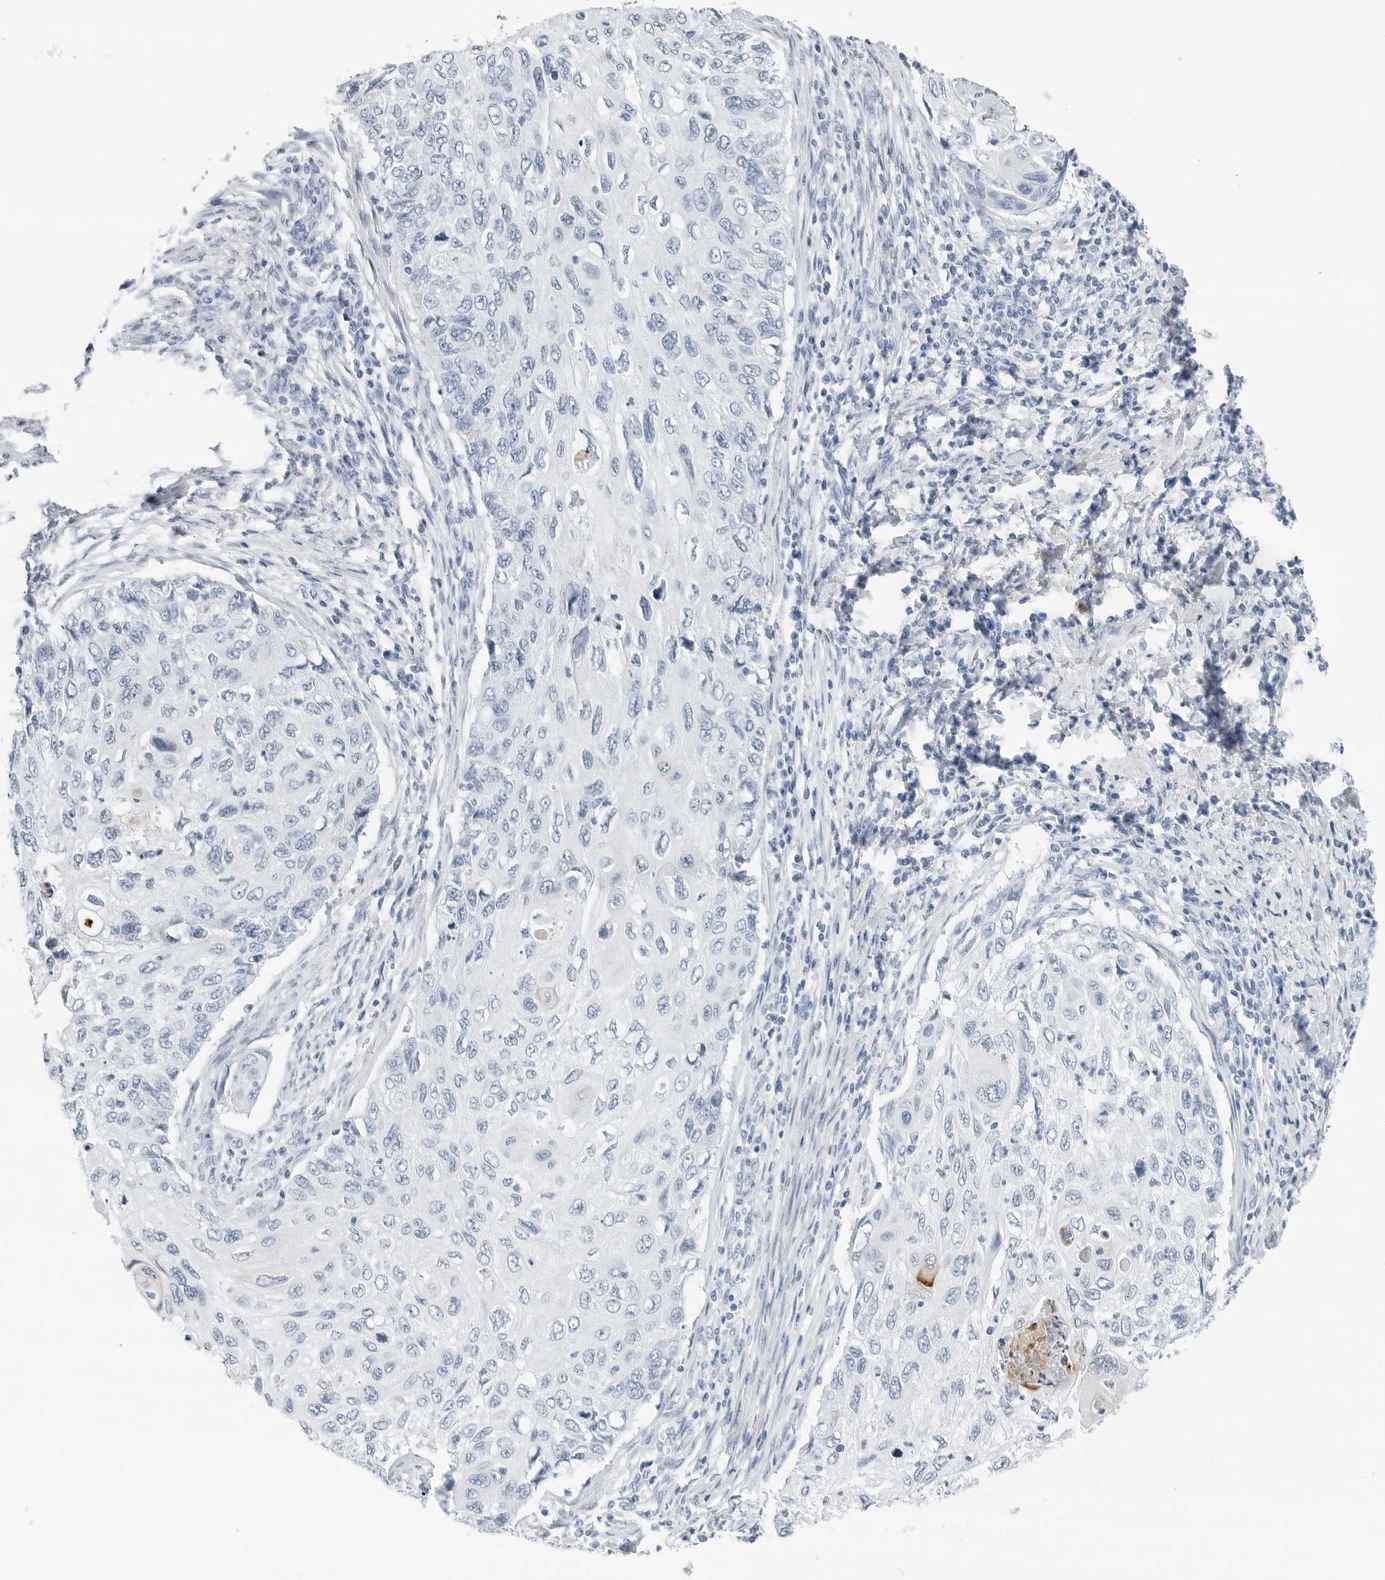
{"staining": {"intensity": "negative", "quantity": "none", "location": "none"}, "tissue": "cervical cancer", "cell_type": "Tumor cells", "image_type": "cancer", "snomed": [{"axis": "morphology", "description": "Squamous cell carcinoma, NOS"}, {"axis": "topography", "description": "Cervix"}], "caption": "Squamous cell carcinoma (cervical) stained for a protein using immunohistochemistry shows no staining tumor cells.", "gene": "SLPI", "patient": {"sex": "female", "age": 70}}